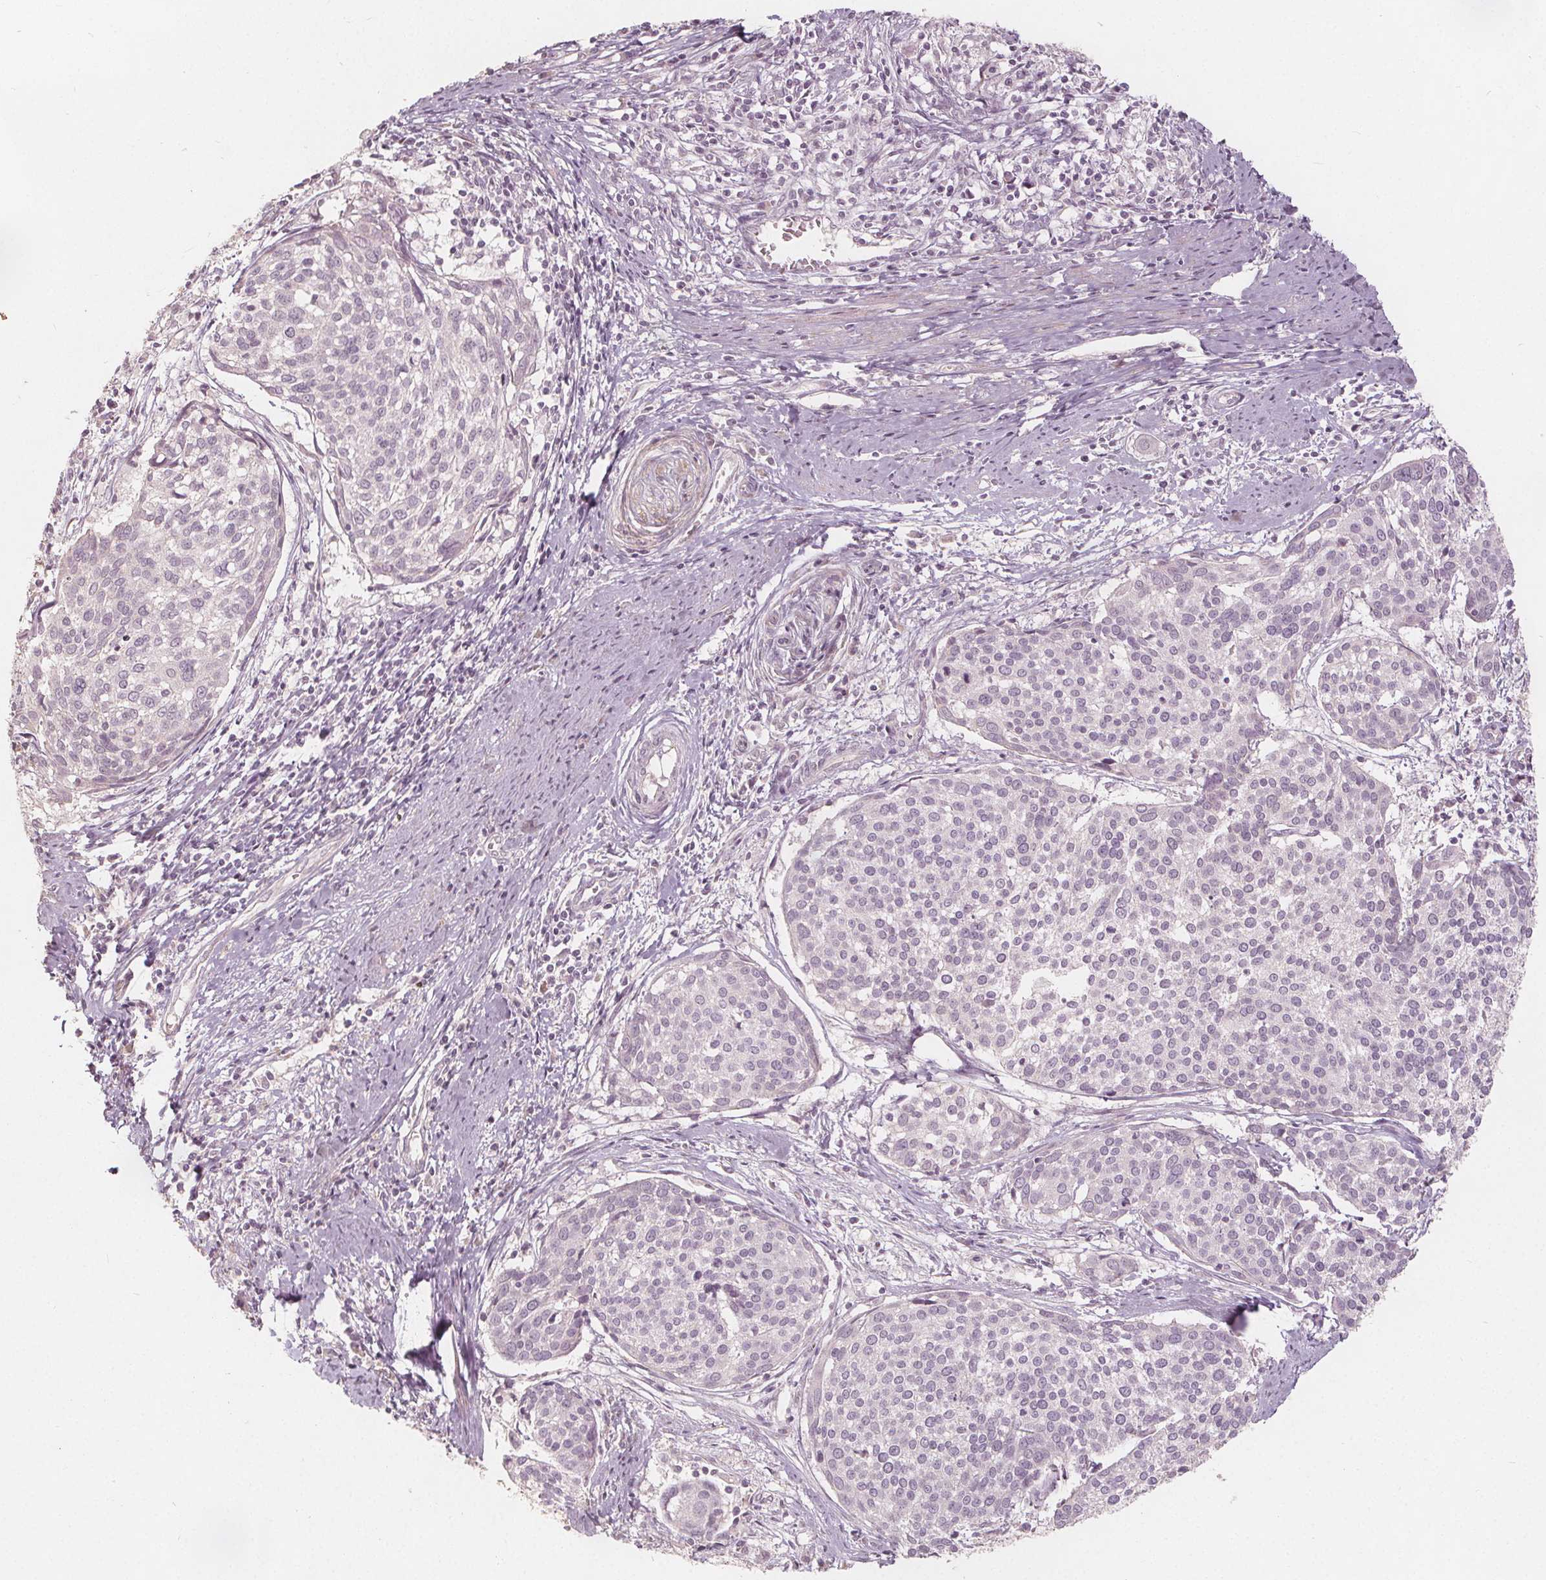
{"staining": {"intensity": "negative", "quantity": "none", "location": "none"}, "tissue": "cervical cancer", "cell_type": "Tumor cells", "image_type": "cancer", "snomed": [{"axis": "morphology", "description": "Squamous cell carcinoma, NOS"}, {"axis": "topography", "description": "Cervix"}], "caption": "Human cervical squamous cell carcinoma stained for a protein using immunohistochemistry (IHC) reveals no expression in tumor cells.", "gene": "PTPRT", "patient": {"sex": "female", "age": 39}}